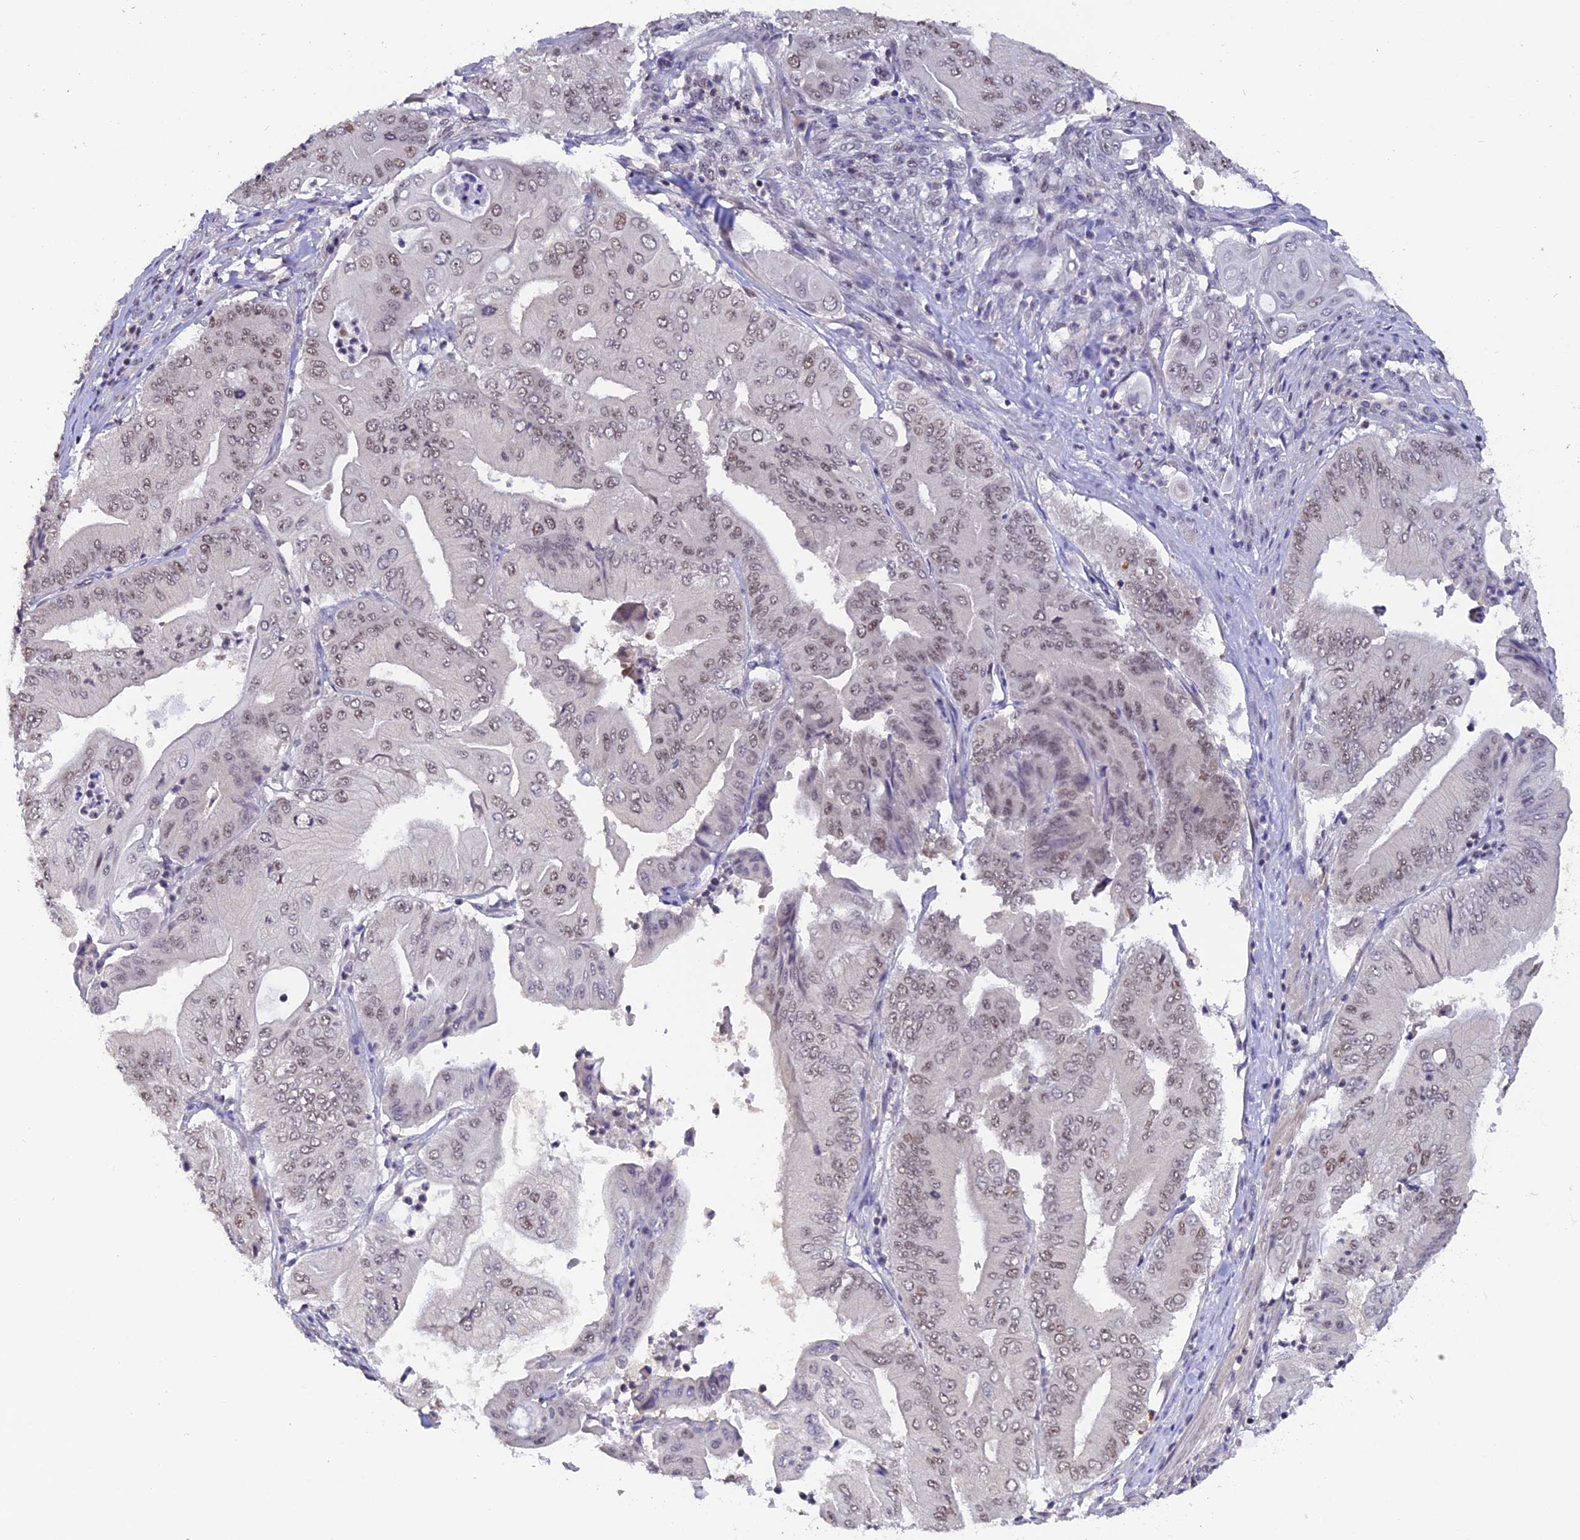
{"staining": {"intensity": "moderate", "quantity": "<25%", "location": "nuclear"}, "tissue": "pancreatic cancer", "cell_type": "Tumor cells", "image_type": "cancer", "snomed": [{"axis": "morphology", "description": "Adenocarcinoma, NOS"}, {"axis": "topography", "description": "Pancreas"}], "caption": "Brown immunohistochemical staining in human pancreatic adenocarcinoma shows moderate nuclear expression in about <25% of tumor cells. Nuclei are stained in blue.", "gene": "RFC5", "patient": {"sex": "female", "age": 77}}